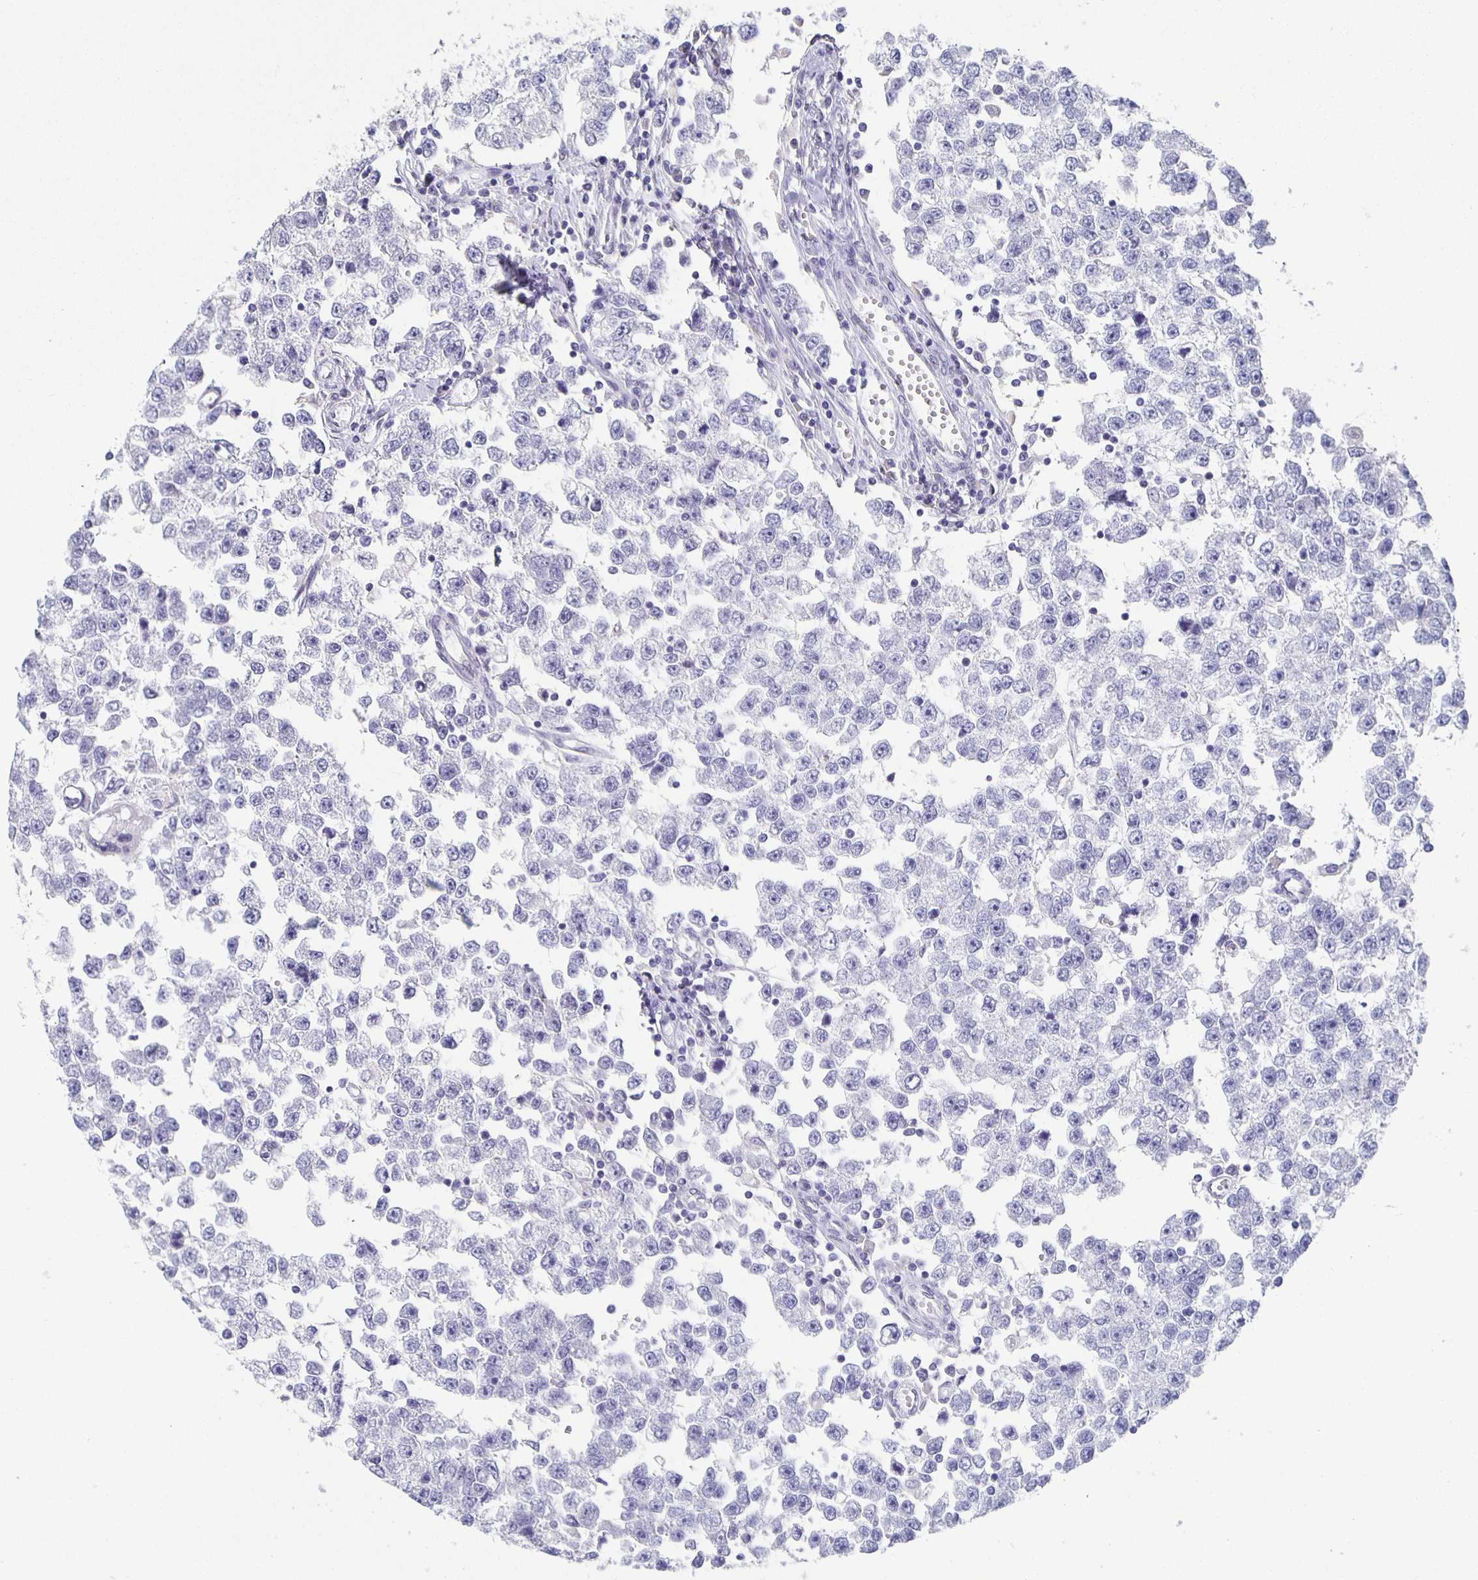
{"staining": {"intensity": "negative", "quantity": "none", "location": "none"}, "tissue": "testis cancer", "cell_type": "Tumor cells", "image_type": "cancer", "snomed": [{"axis": "morphology", "description": "Seminoma, NOS"}, {"axis": "topography", "description": "Testis"}], "caption": "A photomicrograph of testis seminoma stained for a protein reveals no brown staining in tumor cells.", "gene": "CCDC17", "patient": {"sex": "male", "age": 34}}